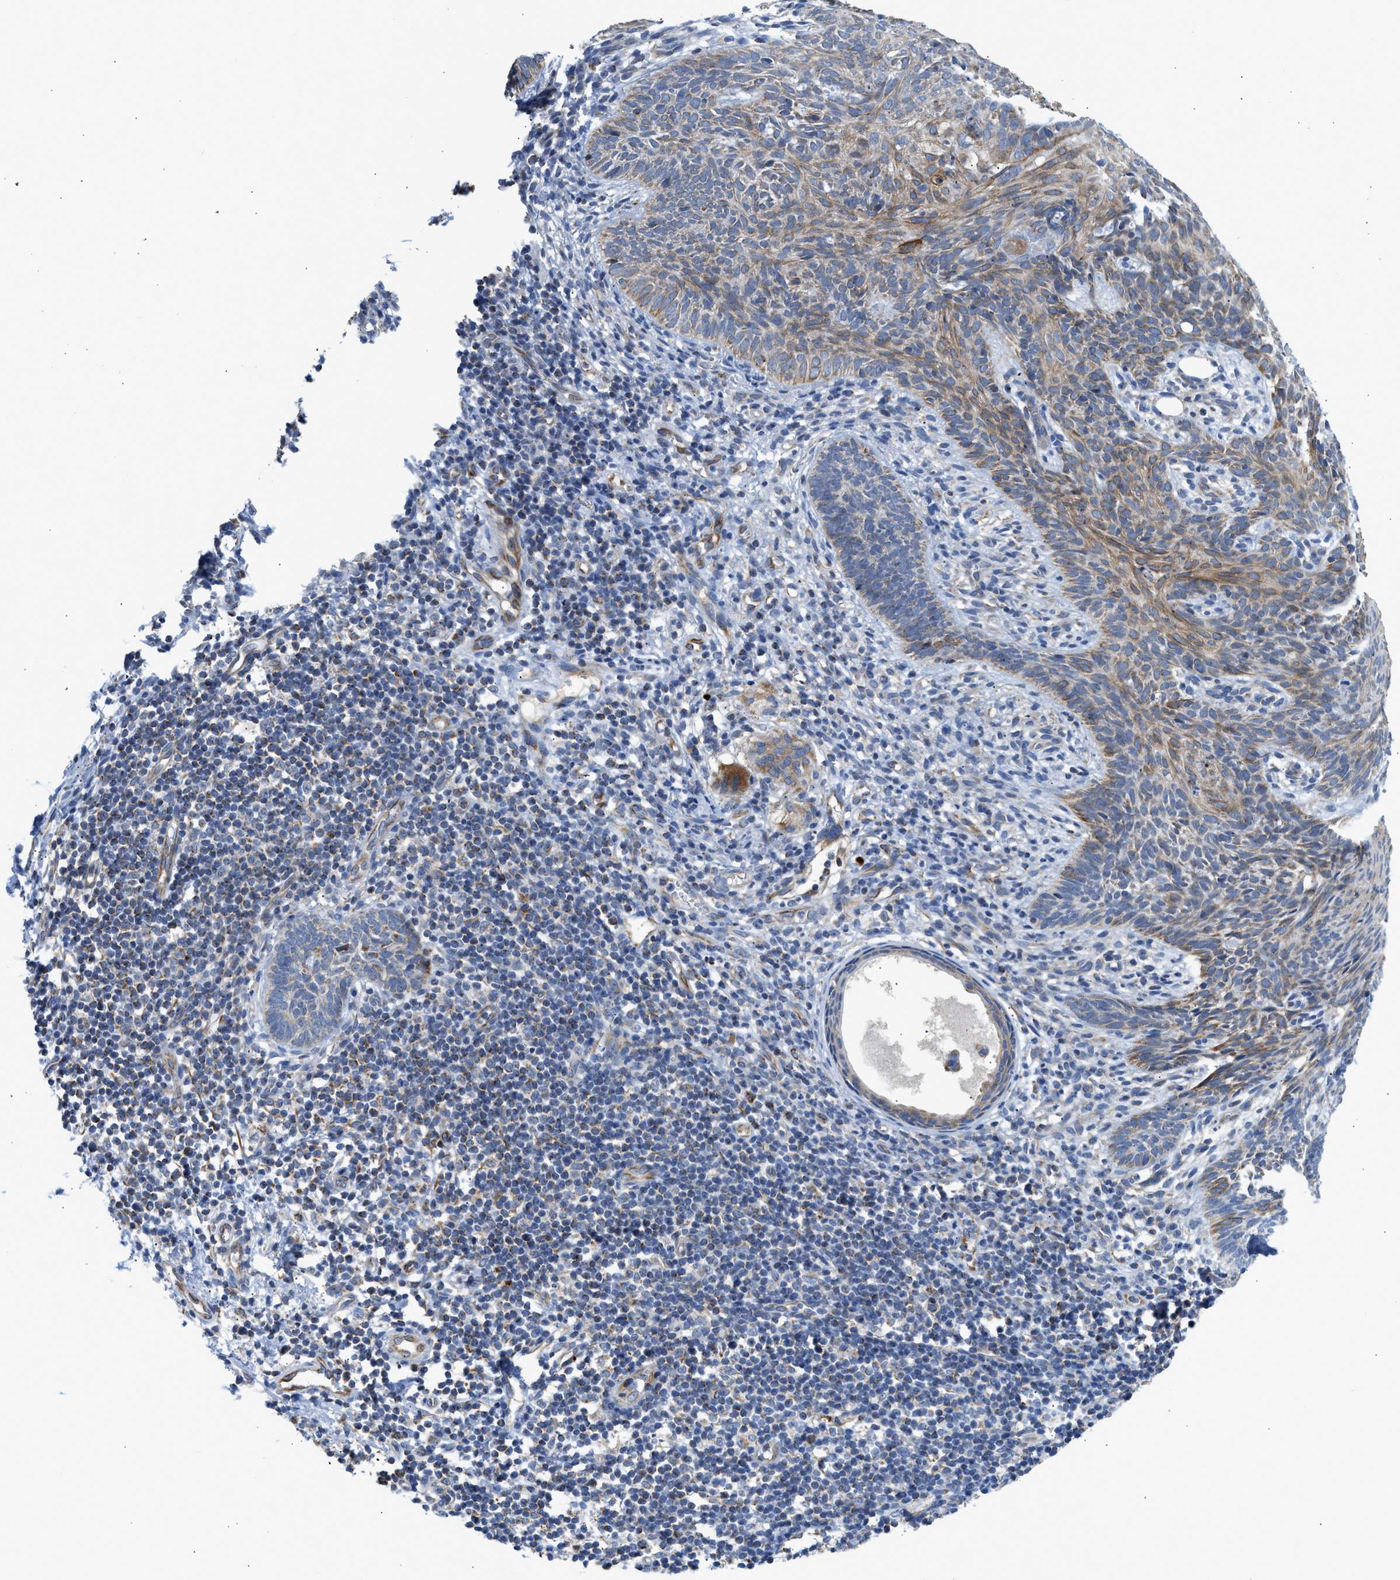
{"staining": {"intensity": "moderate", "quantity": "25%-75%", "location": "cytoplasmic/membranous"}, "tissue": "skin cancer", "cell_type": "Tumor cells", "image_type": "cancer", "snomed": [{"axis": "morphology", "description": "Basal cell carcinoma"}, {"axis": "topography", "description": "Skin"}], "caption": "Moderate cytoplasmic/membranous expression for a protein is identified in approximately 25%-75% of tumor cells of skin cancer (basal cell carcinoma) using IHC.", "gene": "GOT2", "patient": {"sex": "male", "age": 60}}